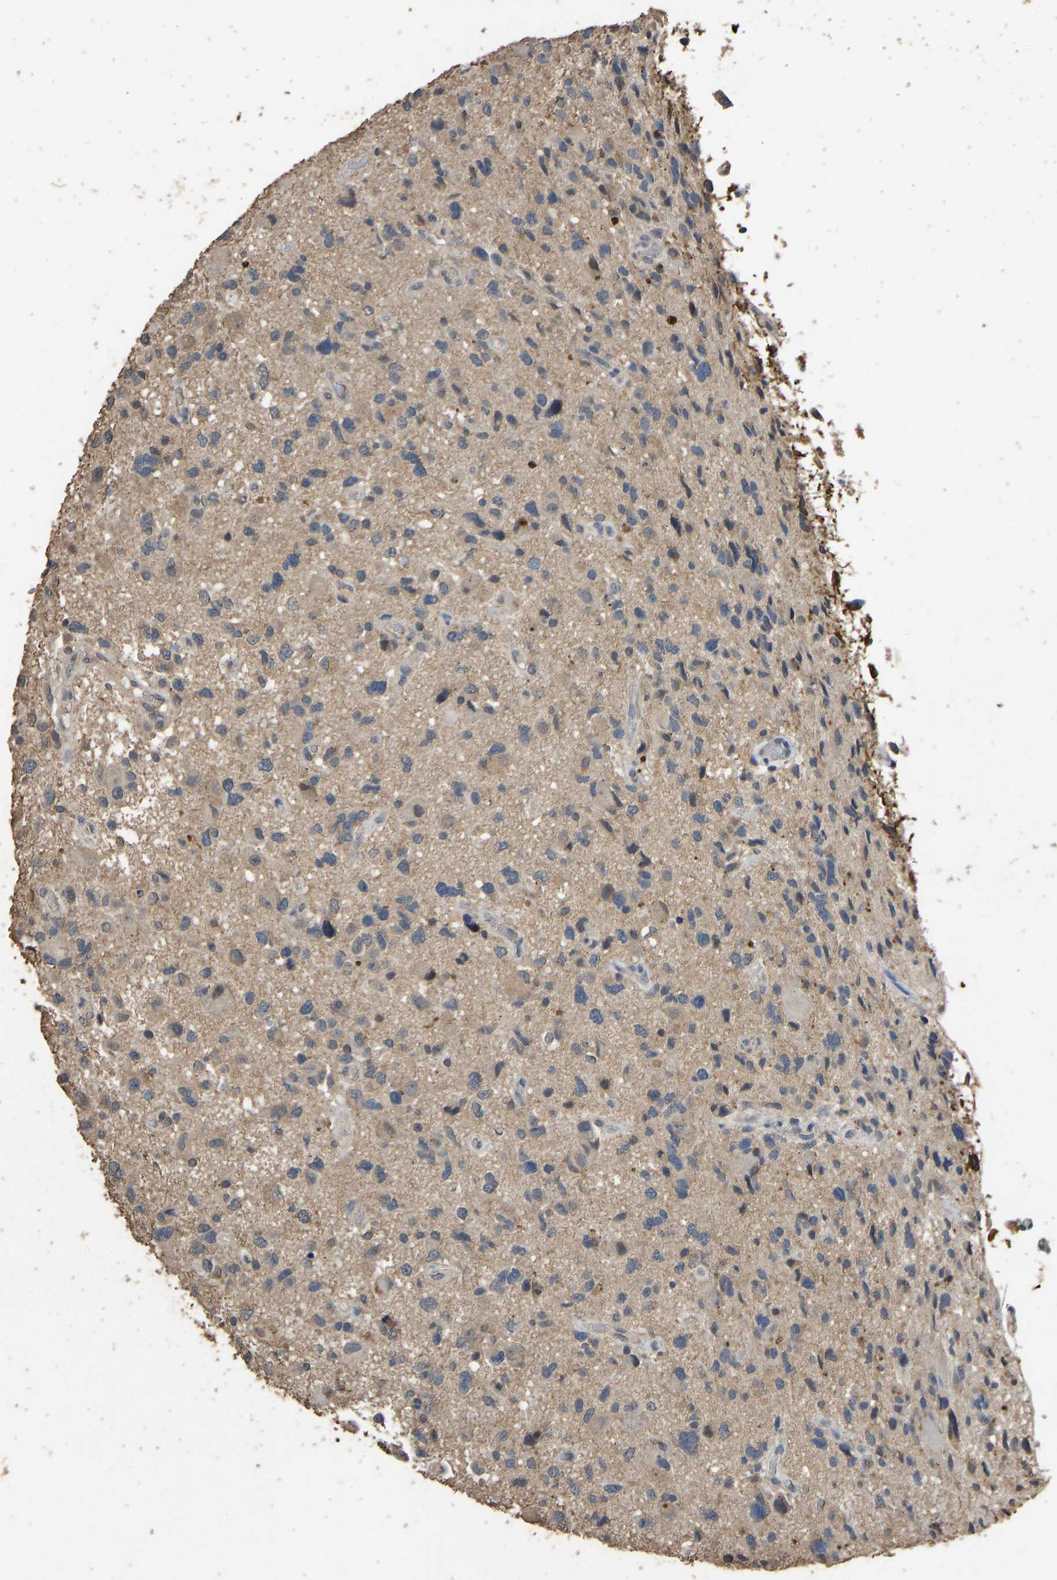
{"staining": {"intensity": "weak", "quantity": "<25%", "location": "cytoplasmic/membranous"}, "tissue": "glioma", "cell_type": "Tumor cells", "image_type": "cancer", "snomed": [{"axis": "morphology", "description": "Glioma, malignant, High grade"}, {"axis": "topography", "description": "Brain"}], "caption": "Glioma stained for a protein using immunohistochemistry (IHC) displays no expression tumor cells.", "gene": "CIDEC", "patient": {"sex": "male", "age": 33}}